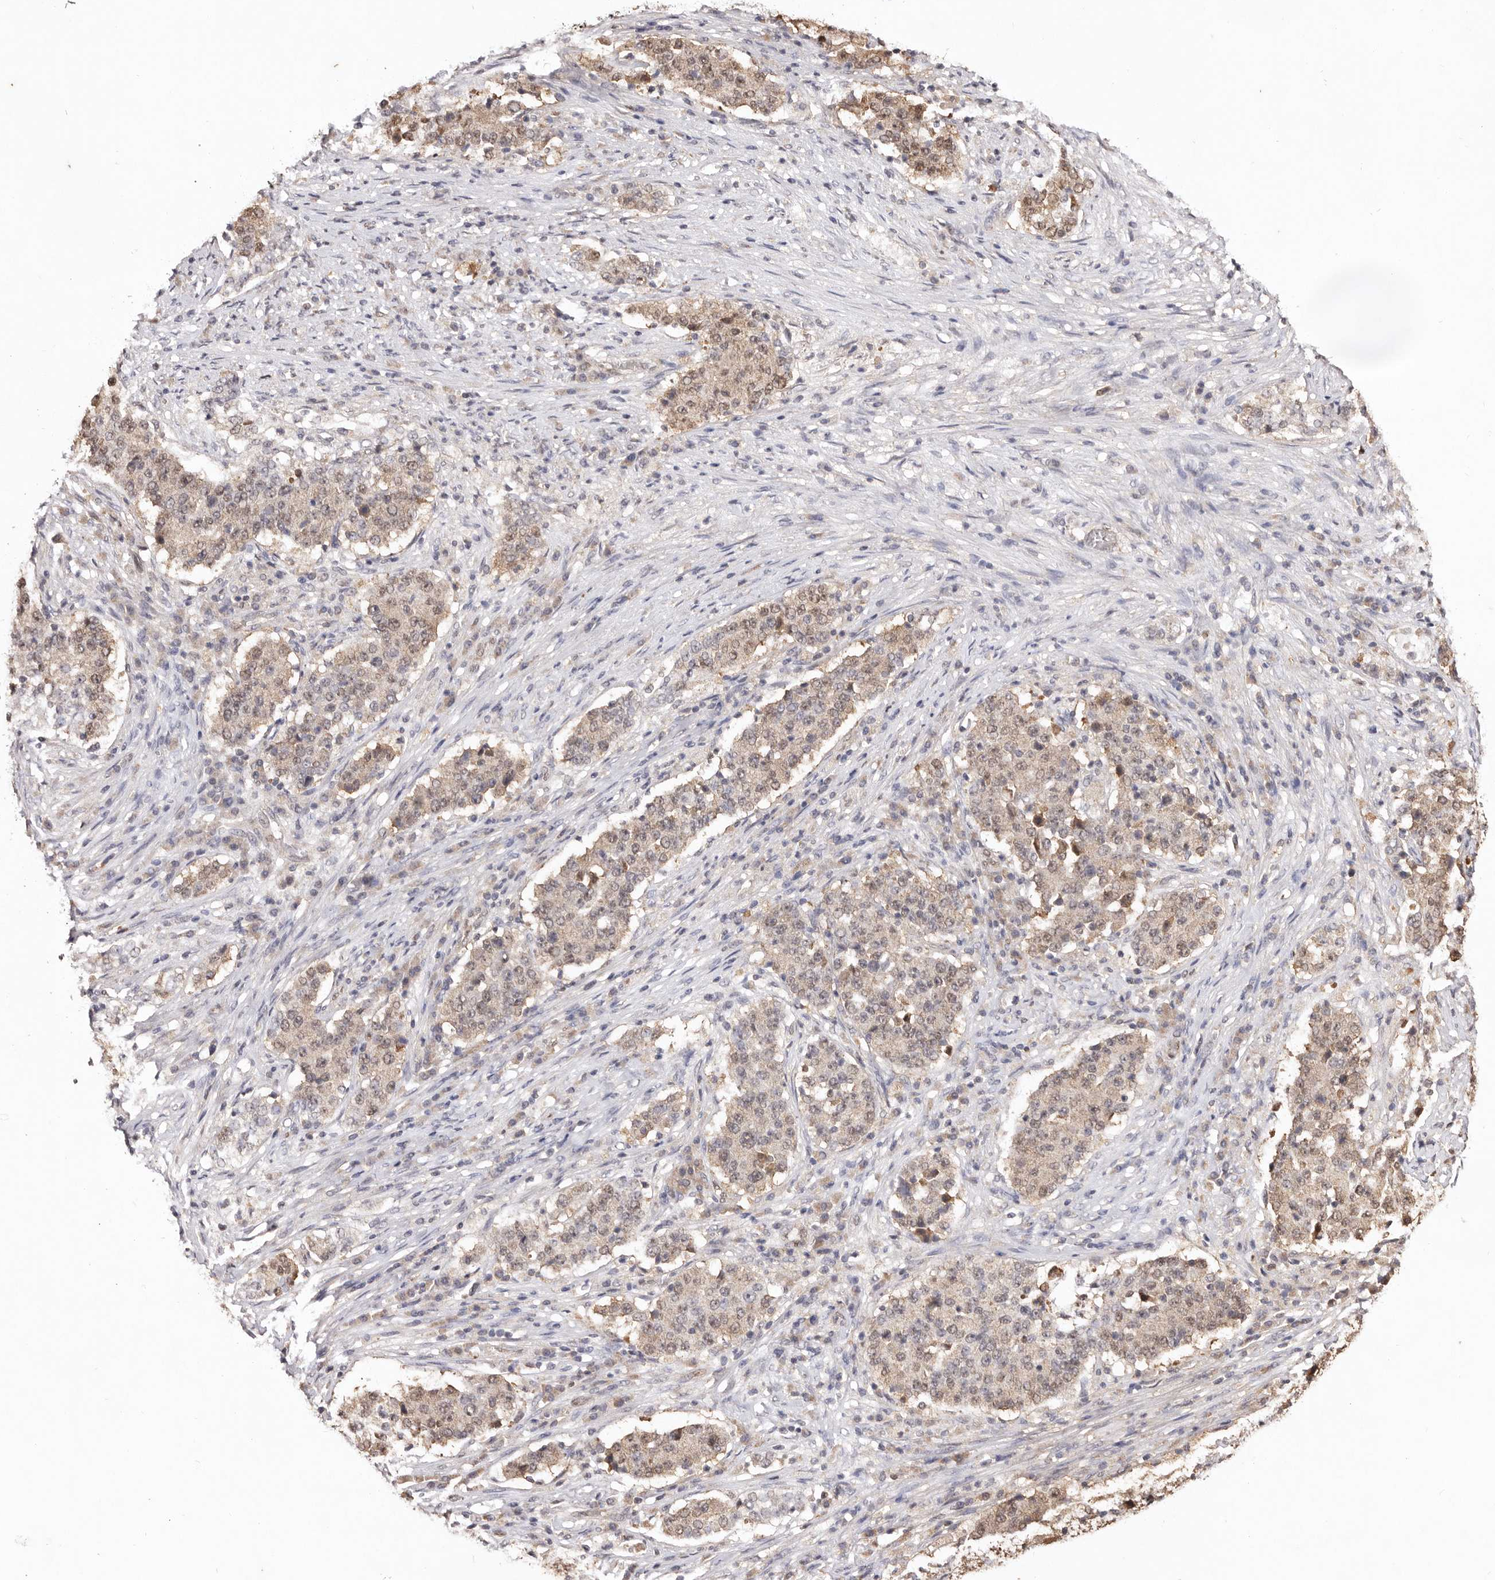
{"staining": {"intensity": "weak", "quantity": ">75%", "location": "cytoplasmic/membranous,nuclear"}, "tissue": "stomach cancer", "cell_type": "Tumor cells", "image_type": "cancer", "snomed": [{"axis": "morphology", "description": "Adenocarcinoma, NOS"}, {"axis": "topography", "description": "Stomach"}], "caption": "Protein staining of stomach adenocarcinoma tissue shows weak cytoplasmic/membranous and nuclear positivity in about >75% of tumor cells.", "gene": "NOTCH1", "patient": {"sex": "male", "age": 59}}